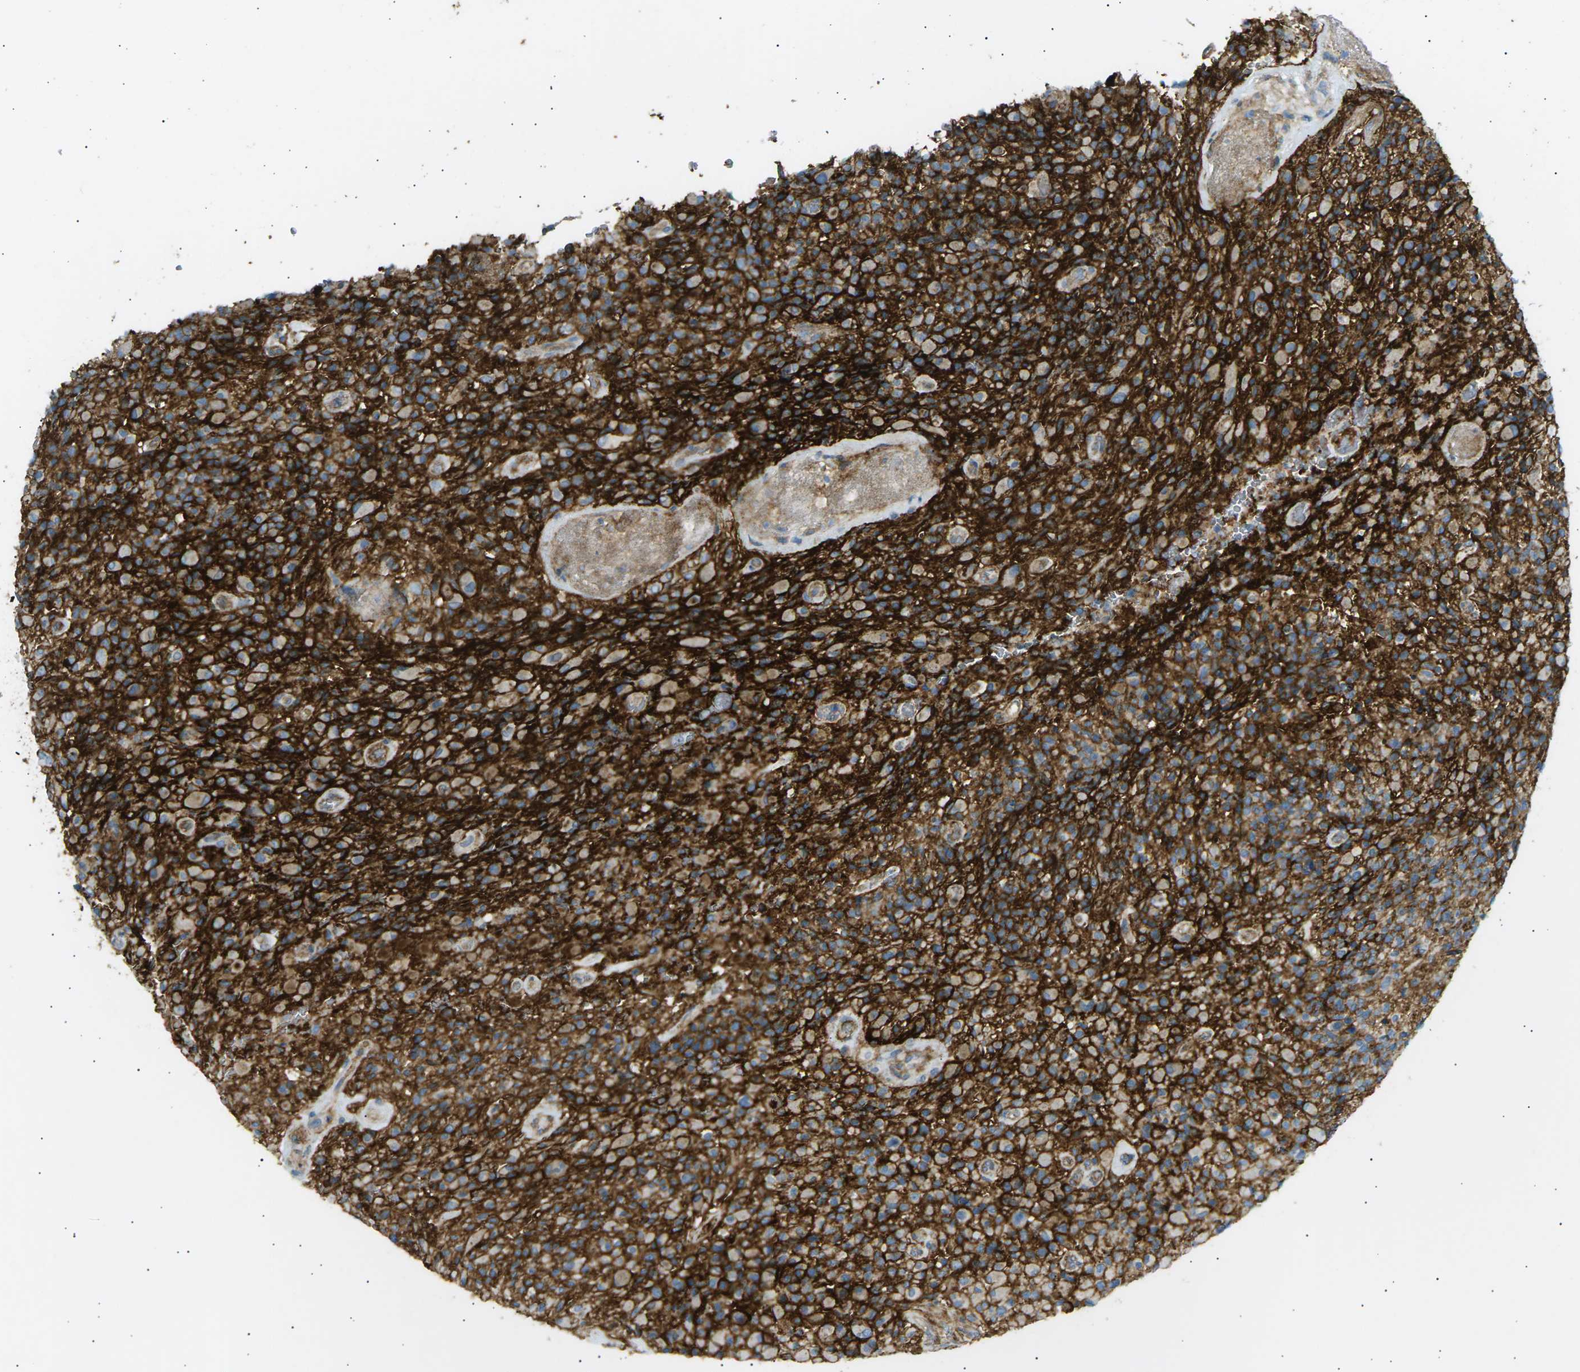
{"staining": {"intensity": "strong", "quantity": ">75%", "location": "cytoplasmic/membranous"}, "tissue": "glioma", "cell_type": "Tumor cells", "image_type": "cancer", "snomed": [{"axis": "morphology", "description": "Glioma, malignant, High grade"}, {"axis": "topography", "description": "Brain"}], "caption": "Strong cytoplasmic/membranous positivity for a protein is seen in approximately >75% of tumor cells of glioma using immunohistochemistry.", "gene": "ATP2B4", "patient": {"sex": "male", "age": 71}}